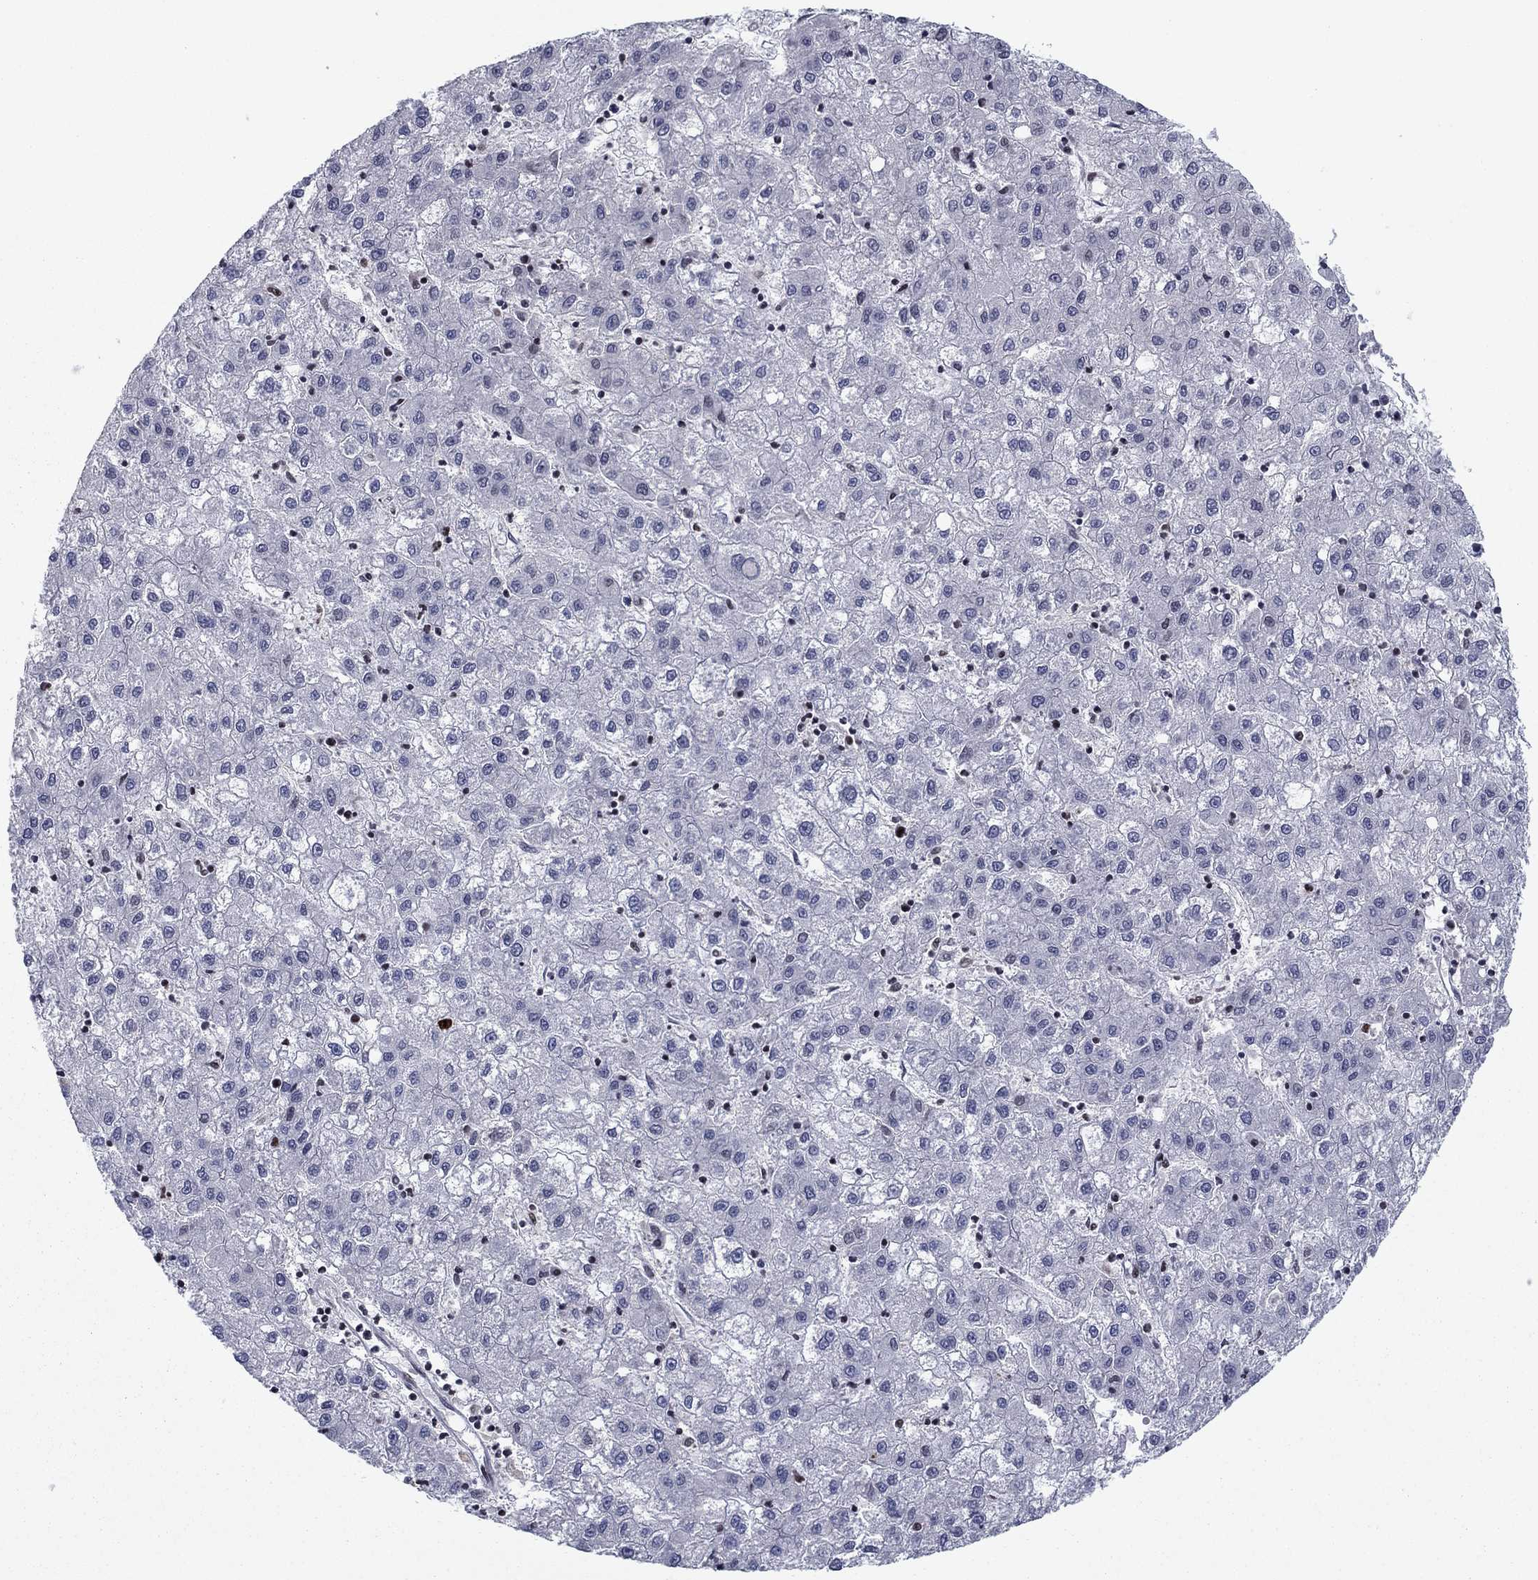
{"staining": {"intensity": "negative", "quantity": "none", "location": "none"}, "tissue": "liver cancer", "cell_type": "Tumor cells", "image_type": "cancer", "snomed": [{"axis": "morphology", "description": "Carcinoma, Hepatocellular, NOS"}, {"axis": "topography", "description": "Liver"}], "caption": "This histopathology image is of liver cancer stained with immunohistochemistry to label a protein in brown with the nuclei are counter-stained blue. There is no expression in tumor cells. The staining was performed using DAB (3,3'-diaminobenzidine) to visualize the protein expression in brown, while the nuclei were stained in blue with hematoxylin (Magnification: 20x).", "gene": "USP54", "patient": {"sex": "male", "age": 72}}